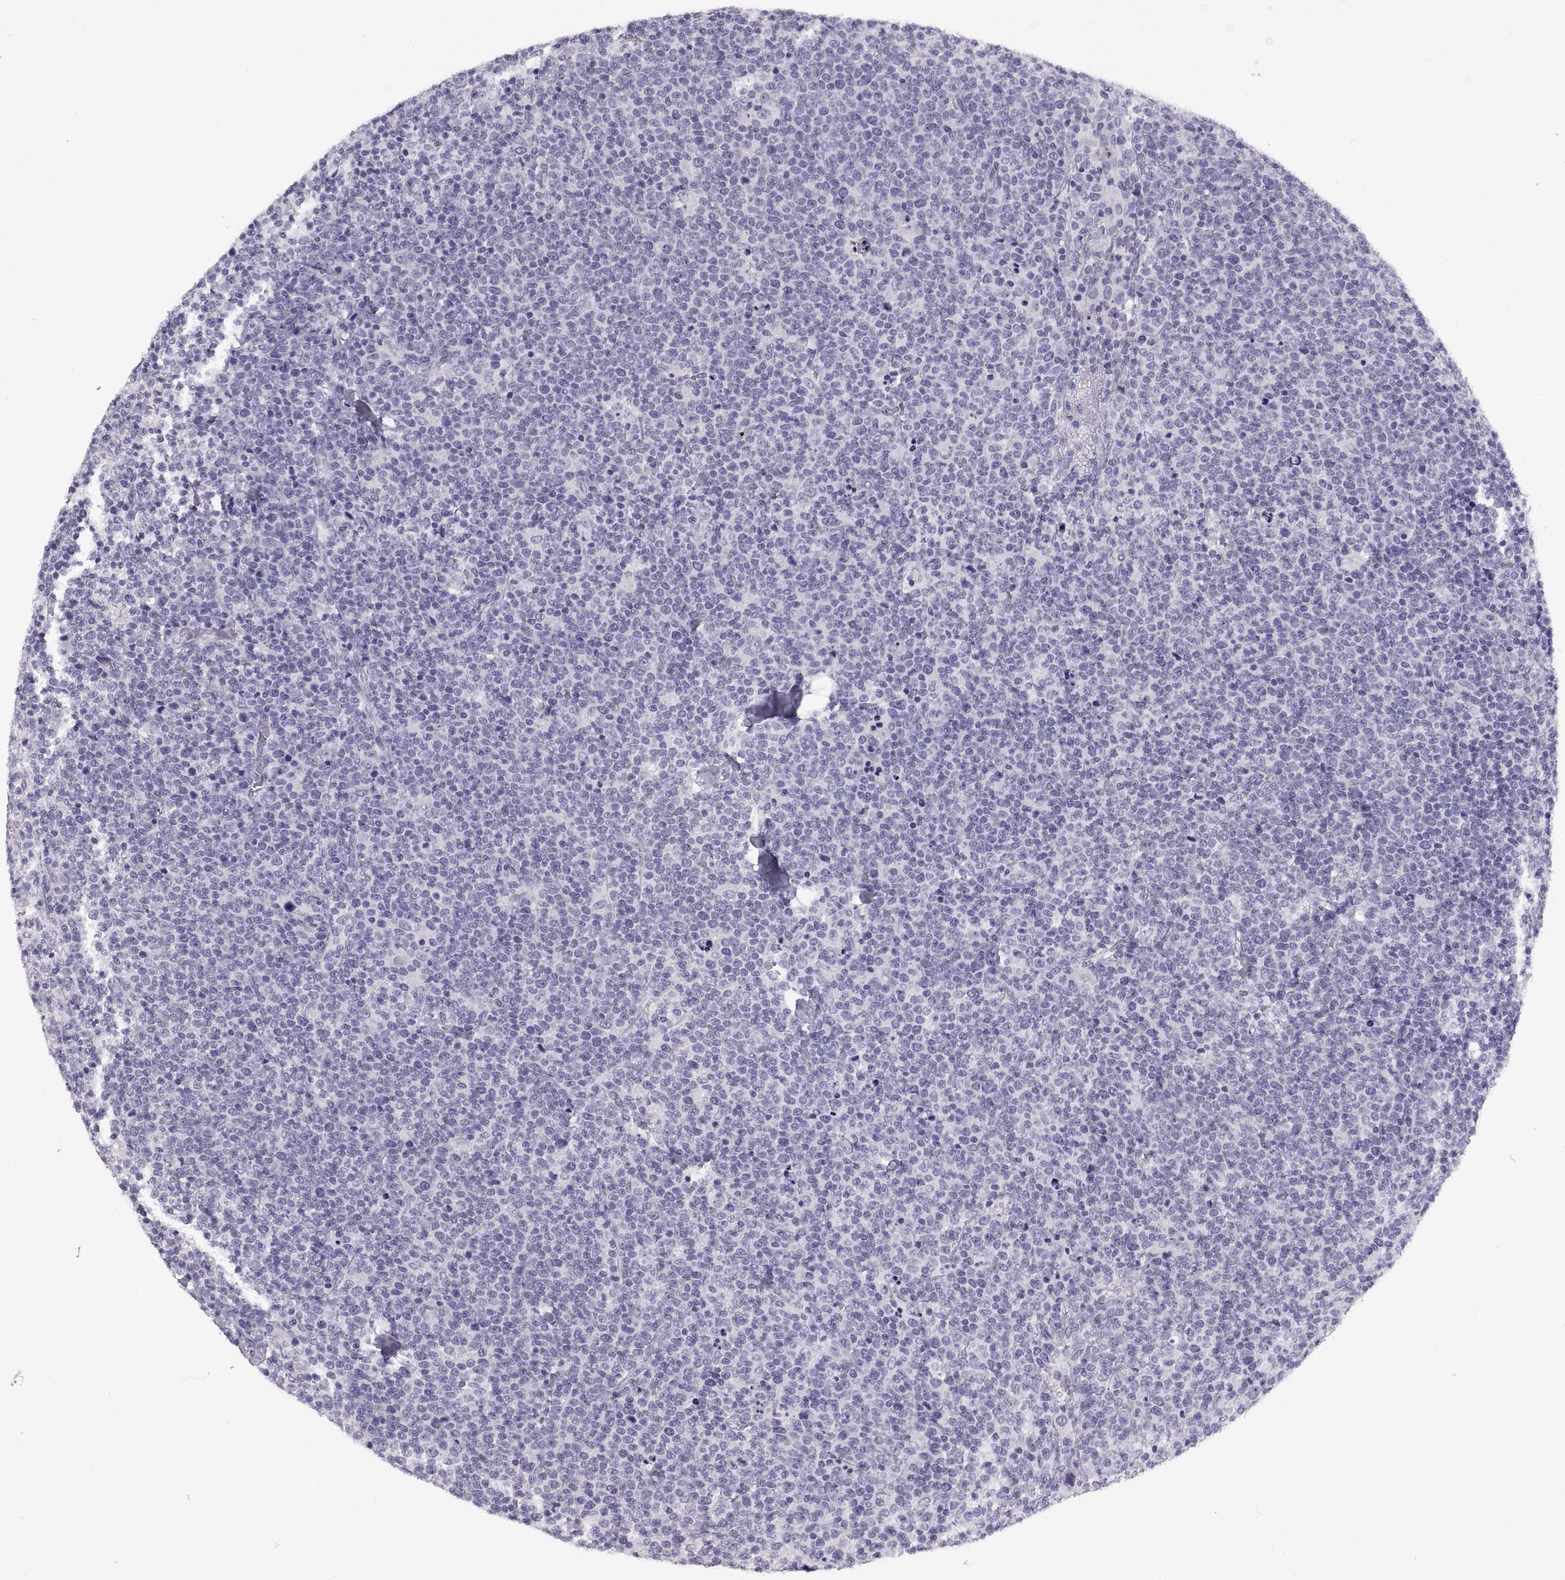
{"staining": {"intensity": "negative", "quantity": "none", "location": "none"}, "tissue": "lymphoma", "cell_type": "Tumor cells", "image_type": "cancer", "snomed": [{"axis": "morphology", "description": "Malignant lymphoma, non-Hodgkin's type, High grade"}, {"axis": "topography", "description": "Lymph node"}], "caption": "The immunohistochemistry (IHC) micrograph has no significant staining in tumor cells of high-grade malignant lymphoma, non-Hodgkin's type tissue.", "gene": "RDM1", "patient": {"sex": "male", "age": 61}}